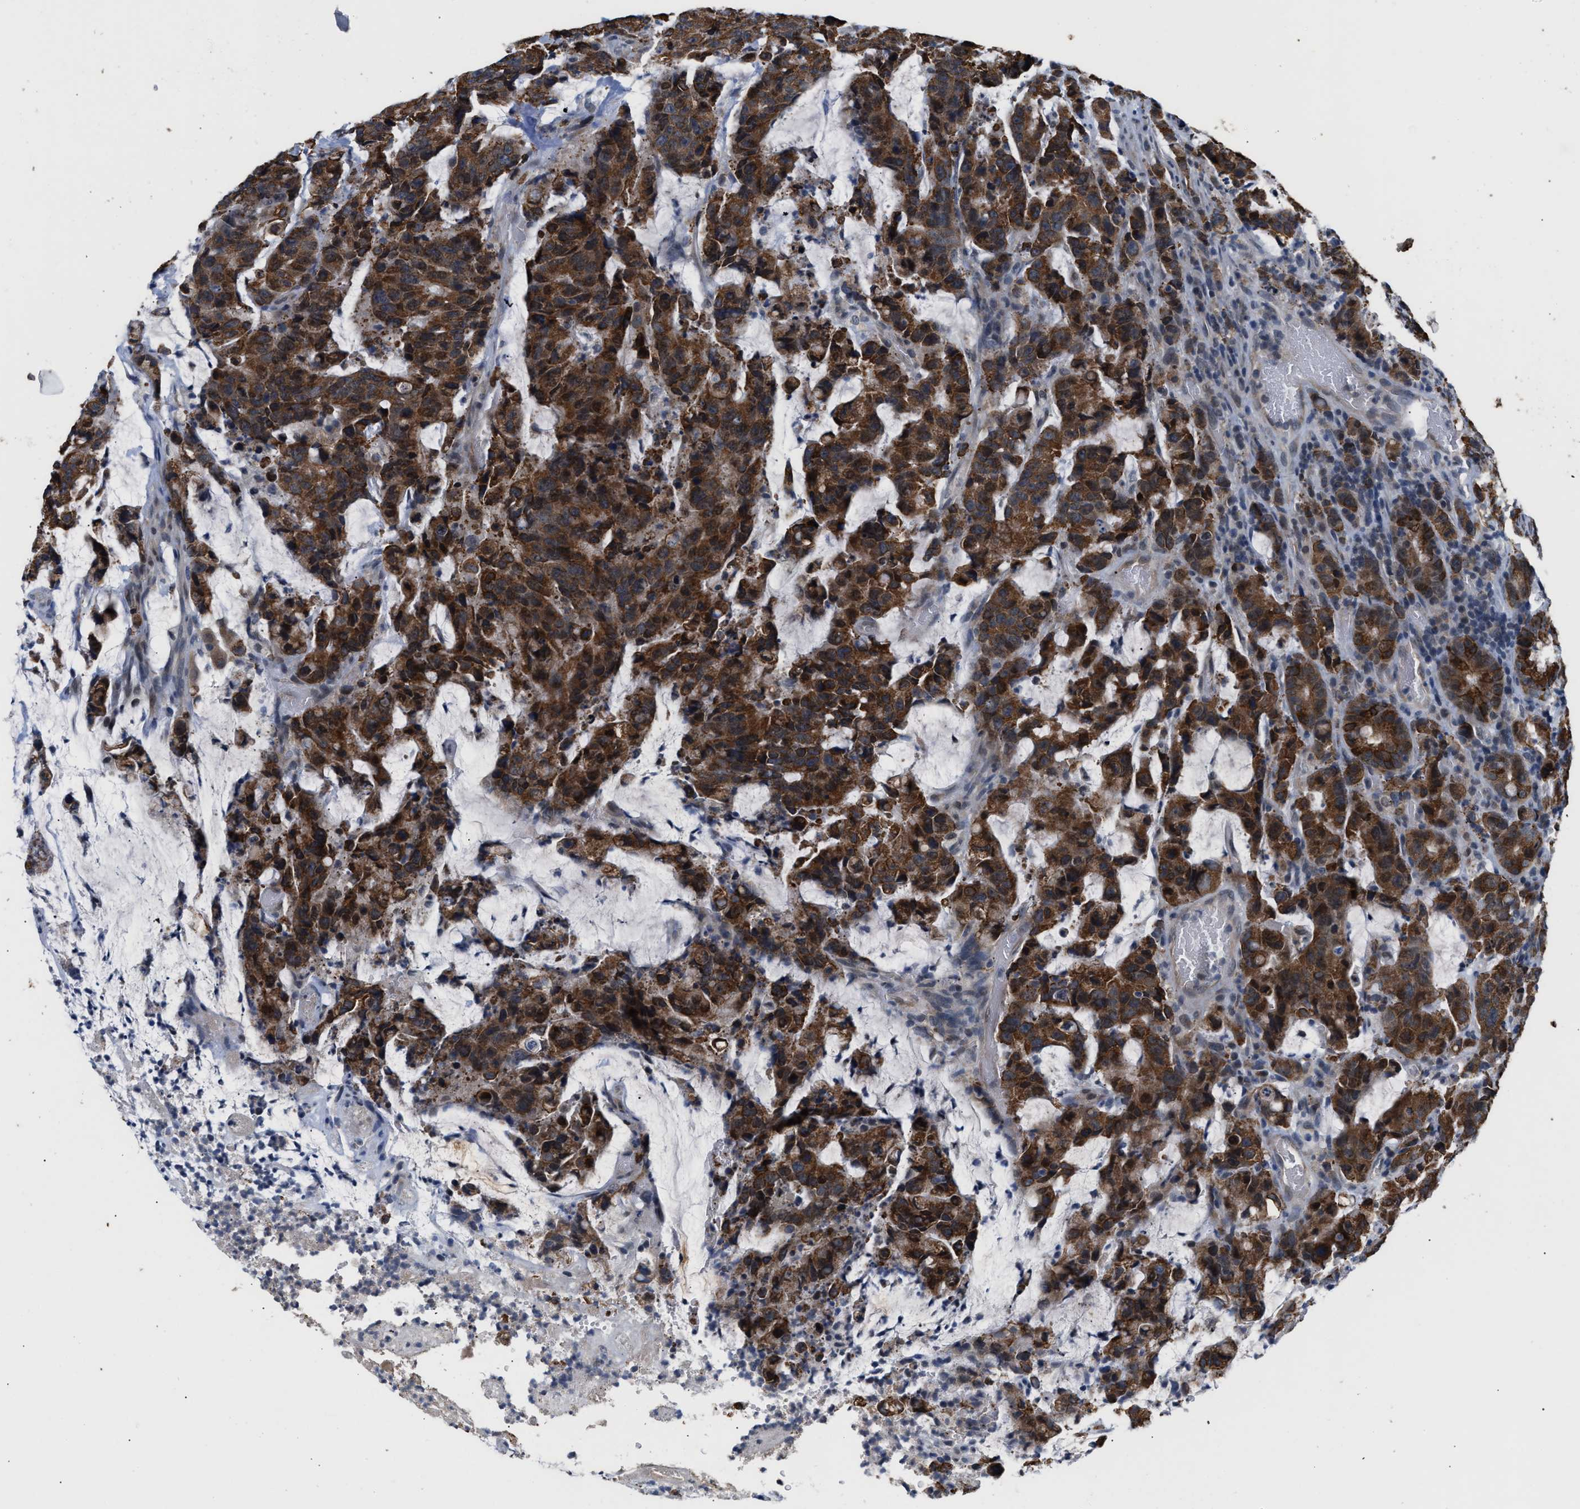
{"staining": {"intensity": "strong", "quantity": ">75%", "location": "cytoplasmic/membranous"}, "tissue": "colorectal cancer", "cell_type": "Tumor cells", "image_type": "cancer", "snomed": [{"axis": "morphology", "description": "Adenocarcinoma, NOS"}, {"axis": "topography", "description": "Colon"}], "caption": "Human adenocarcinoma (colorectal) stained with a protein marker shows strong staining in tumor cells.", "gene": "TXNRD3", "patient": {"sex": "female", "age": 86}}